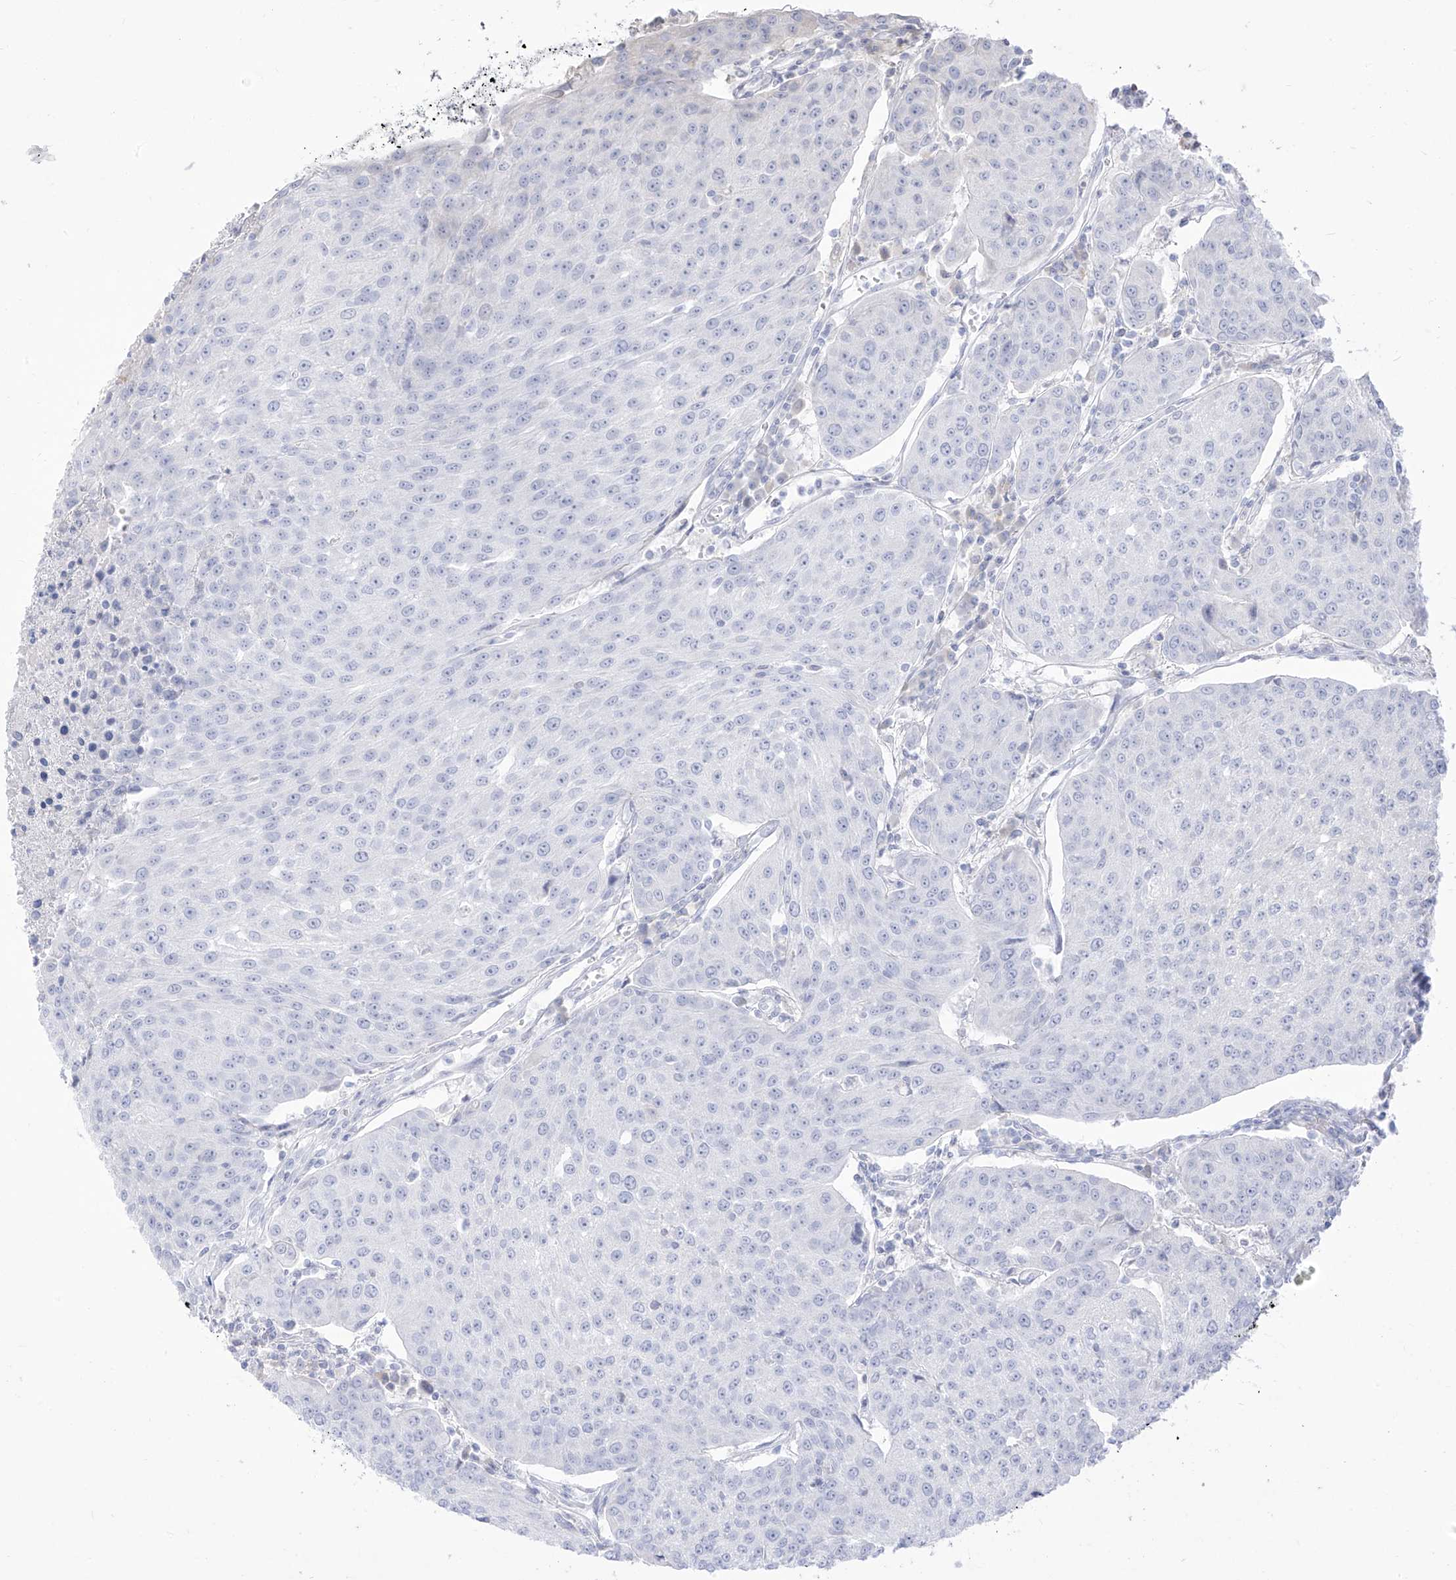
{"staining": {"intensity": "negative", "quantity": "none", "location": "none"}, "tissue": "urothelial cancer", "cell_type": "Tumor cells", "image_type": "cancer", "snomed": [{"axis": "morphology", "description": "Urothelial carcinoma, High grade"}, {"axis": "topography", "description": "Urinary bladder"}], "caption": "This micrograph is of urothelial cancer stained with immunohistochemistry to label a protein in brown with the nuclei are counter-stained blue. There is no expression in tumor cells.", "gene": "TGM4", "patient": {"sex": "female", "age": 85}}